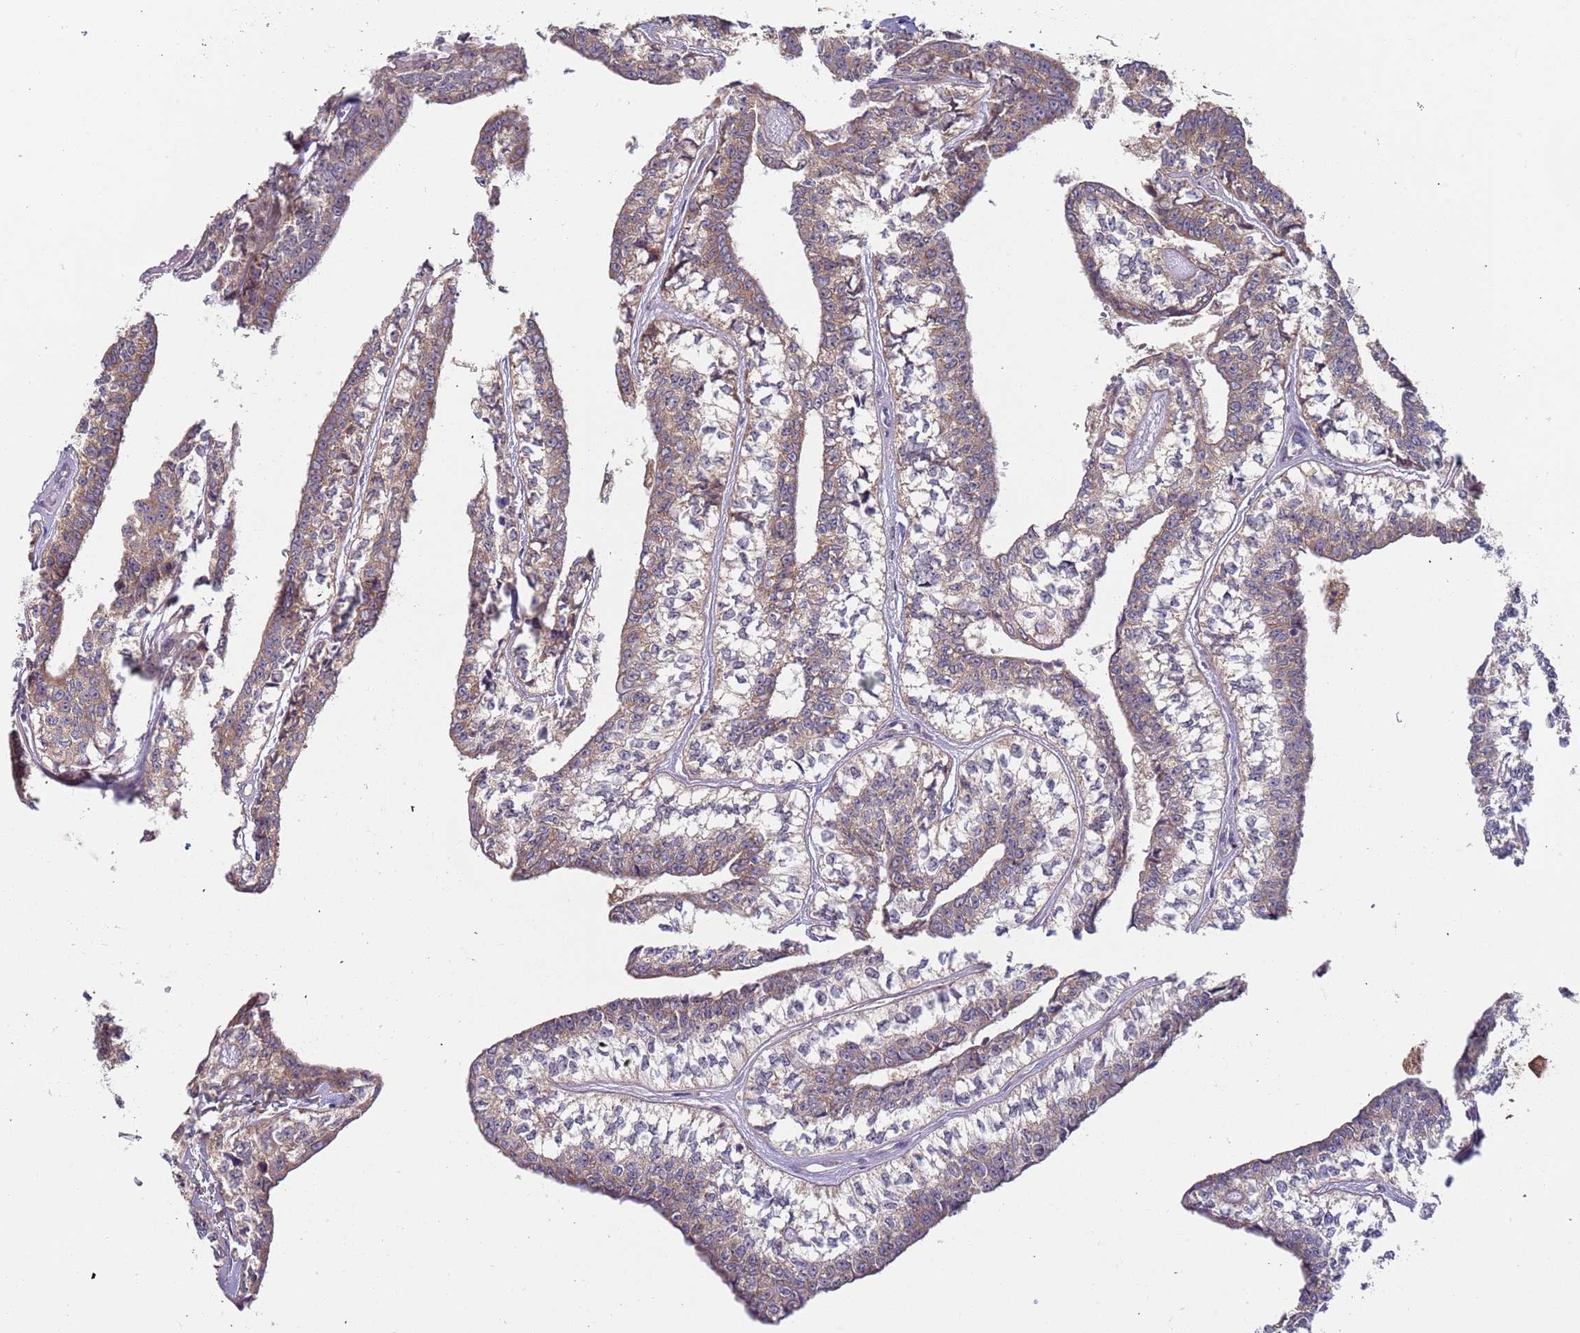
{"staining": {"intensity": "weak", "quantity": "25%-75%", "location": "cytoplasmic/membranous"}, "tissue": "head and neck cancer", "cell_type": "Tumor cells", "image_type": "cancer", "snomed": [{"axis": "morphology", "description": "Adenocarcinoma, NOS"}, {"axis": "topography", "description": "Head-Neck"}], "caption": "Immunohistochemistry (IHC) (DAB) staining of human head and neck cancer reveals weak cytoplasmic/membranous protein positivity in about 25%-75% of tumor cells.", "gene": "OR5A2", "patient": {"sex": "female", "age": 73}}